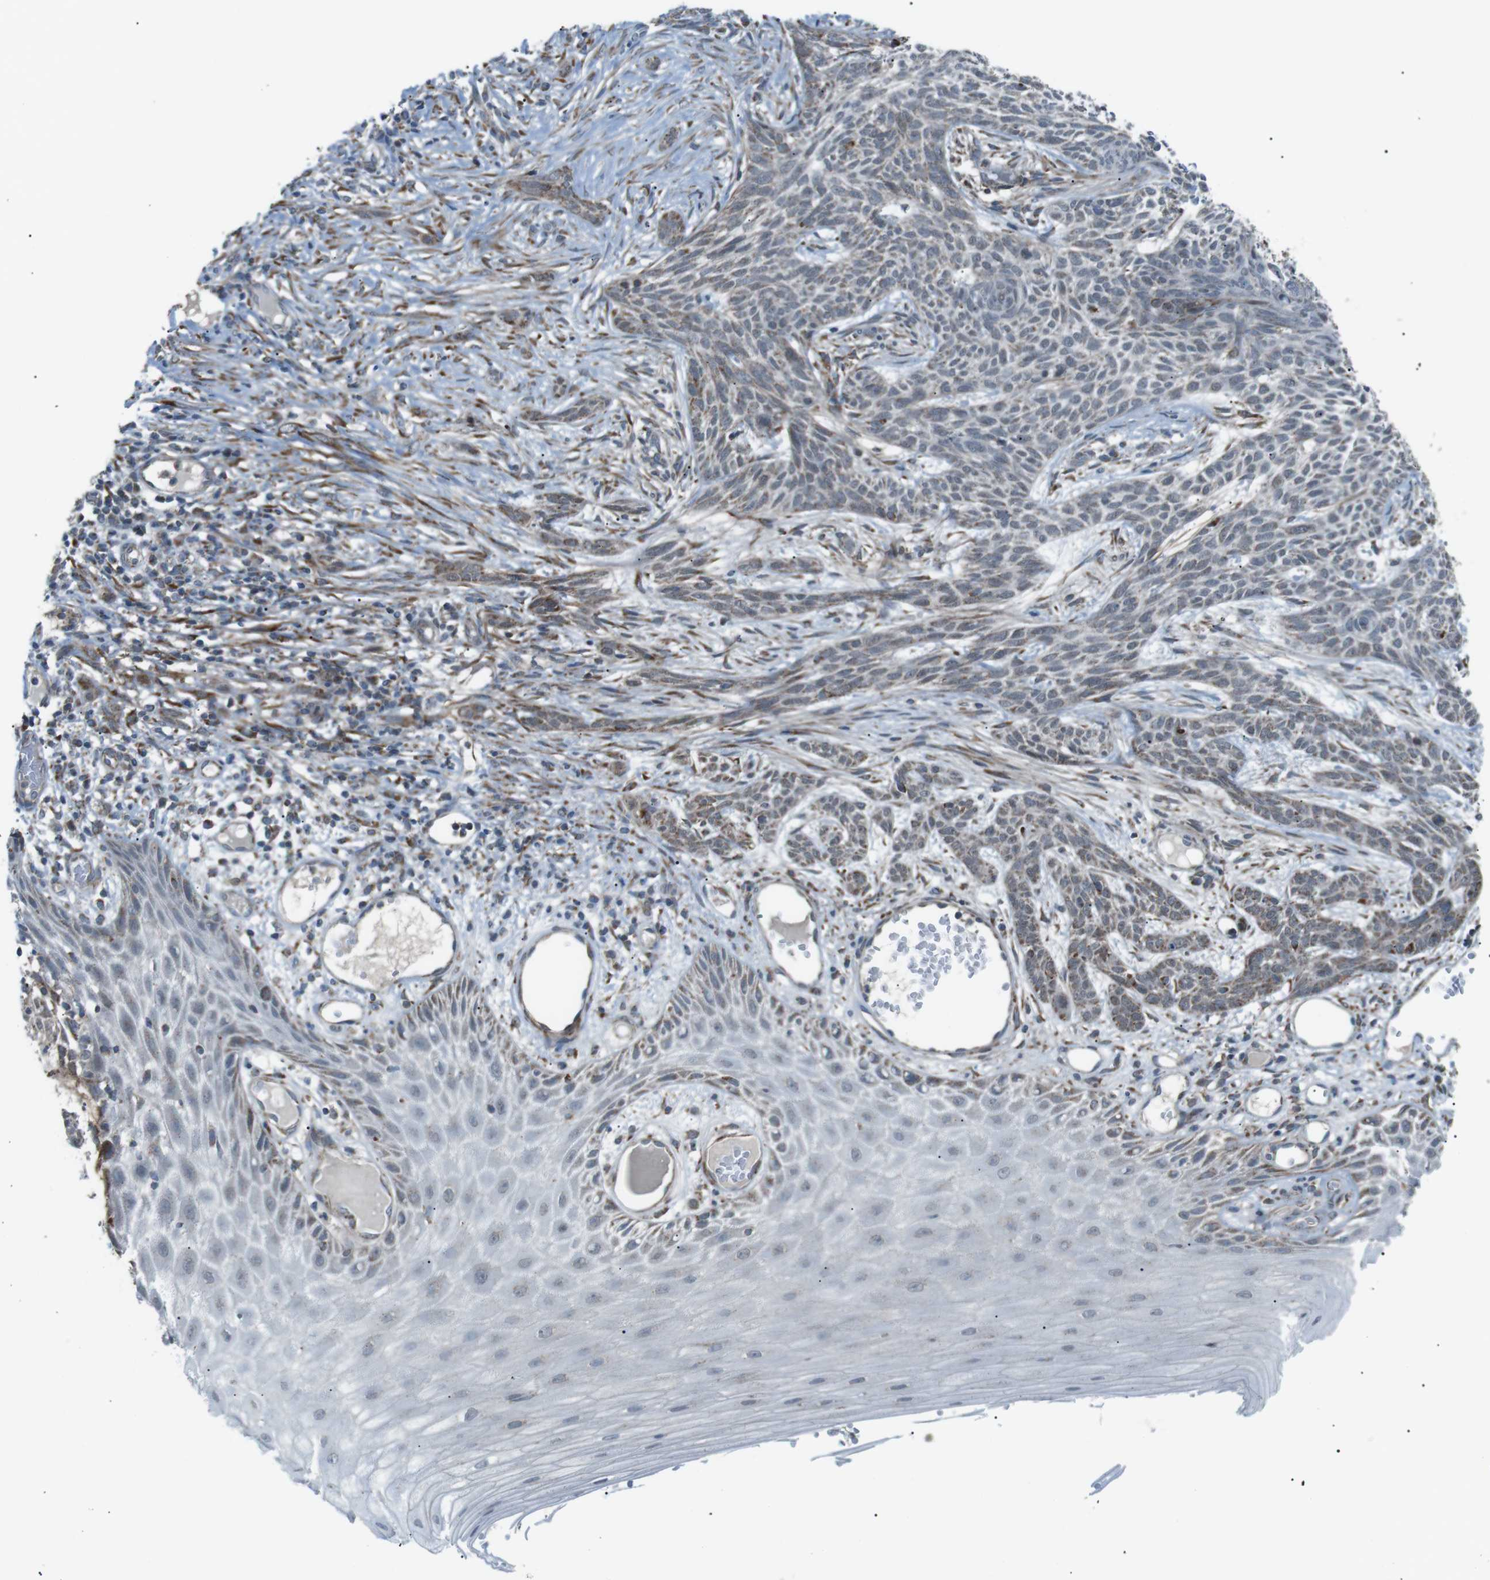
{"staining": {"intensity": "negative", "quantity": "none", "location": "none"}, "tissue": "skin cancer", "cell_type": "Tumor cells", "image_type": "cancer", "snomed": [{"axis": "morphology", "description": "Basal cell carcinoma"}, {"axis": "topography", "description": "Skin"}], "caption": "This histopathology image is of basal cell carcinoma (skin) stained with IHC to label a protein in brown with the nuclei are counter-stained blue. There is no expression in tumor cells.", "gene": "ARID5B", "patient": {"sex": "female", "age": 59}}